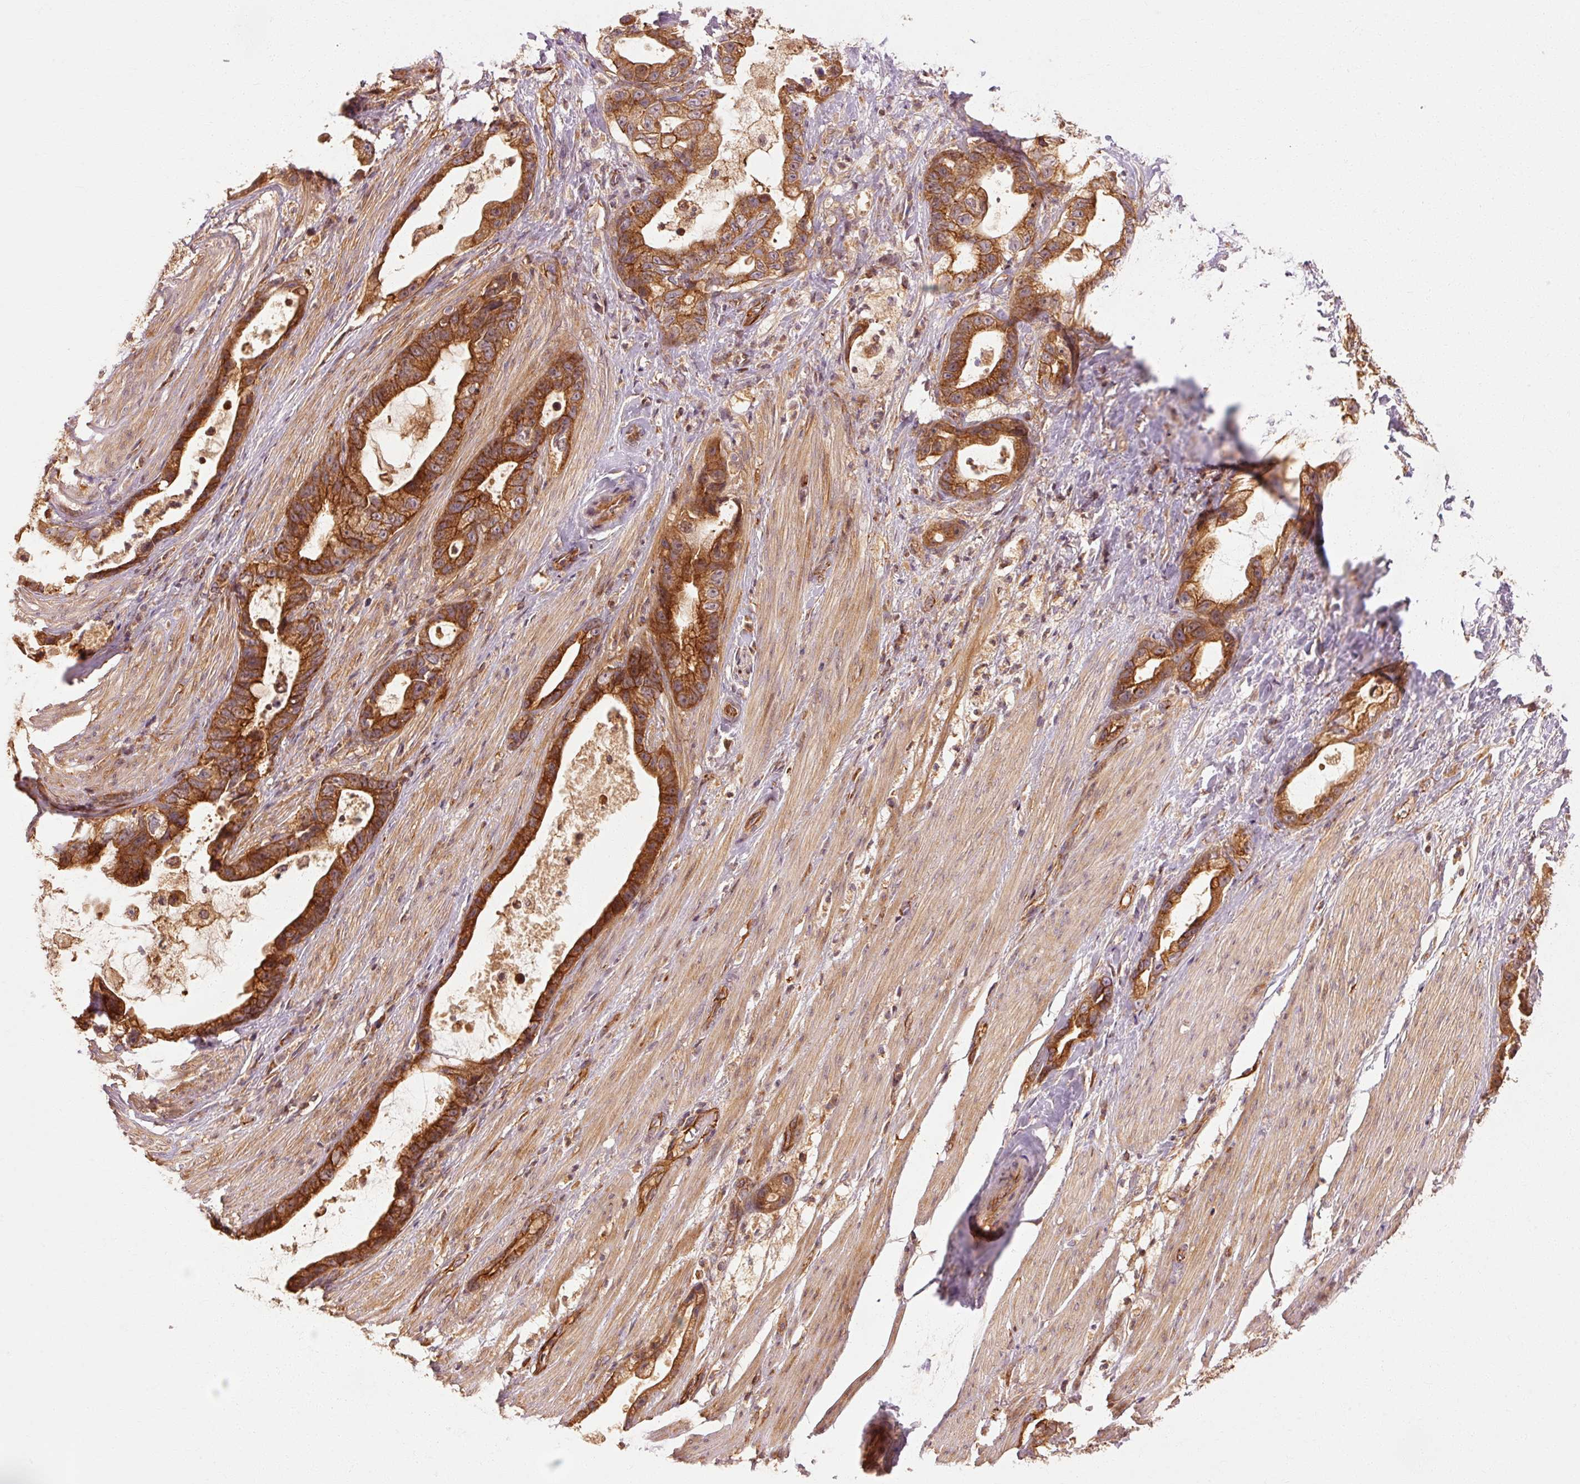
{"staining": {"intensity": "strong", "quantity": ">75%", "location": "cytoplasmic/membranous"}, "tissue": "stomach cancer", "cell_type": "Tumor cells", "image_type": "cancer", "snomed": [{"axis": "morphology", "description": "Adenocarcinoma, NOS"}, {"axis": "topography", "description": "Stomach"}], "caption": "The immunohistochemical stain shows strong cytoplasmic/membranous expression in tumor cells of adenocarcinoma (stomach) tissue. (Stains: DAB in brown, nuclei in blue, Microscopy: brightfield microscopy at high magnification).", "gene": "CTNNA1", "patient": {"sex": "male", "age": 55}}